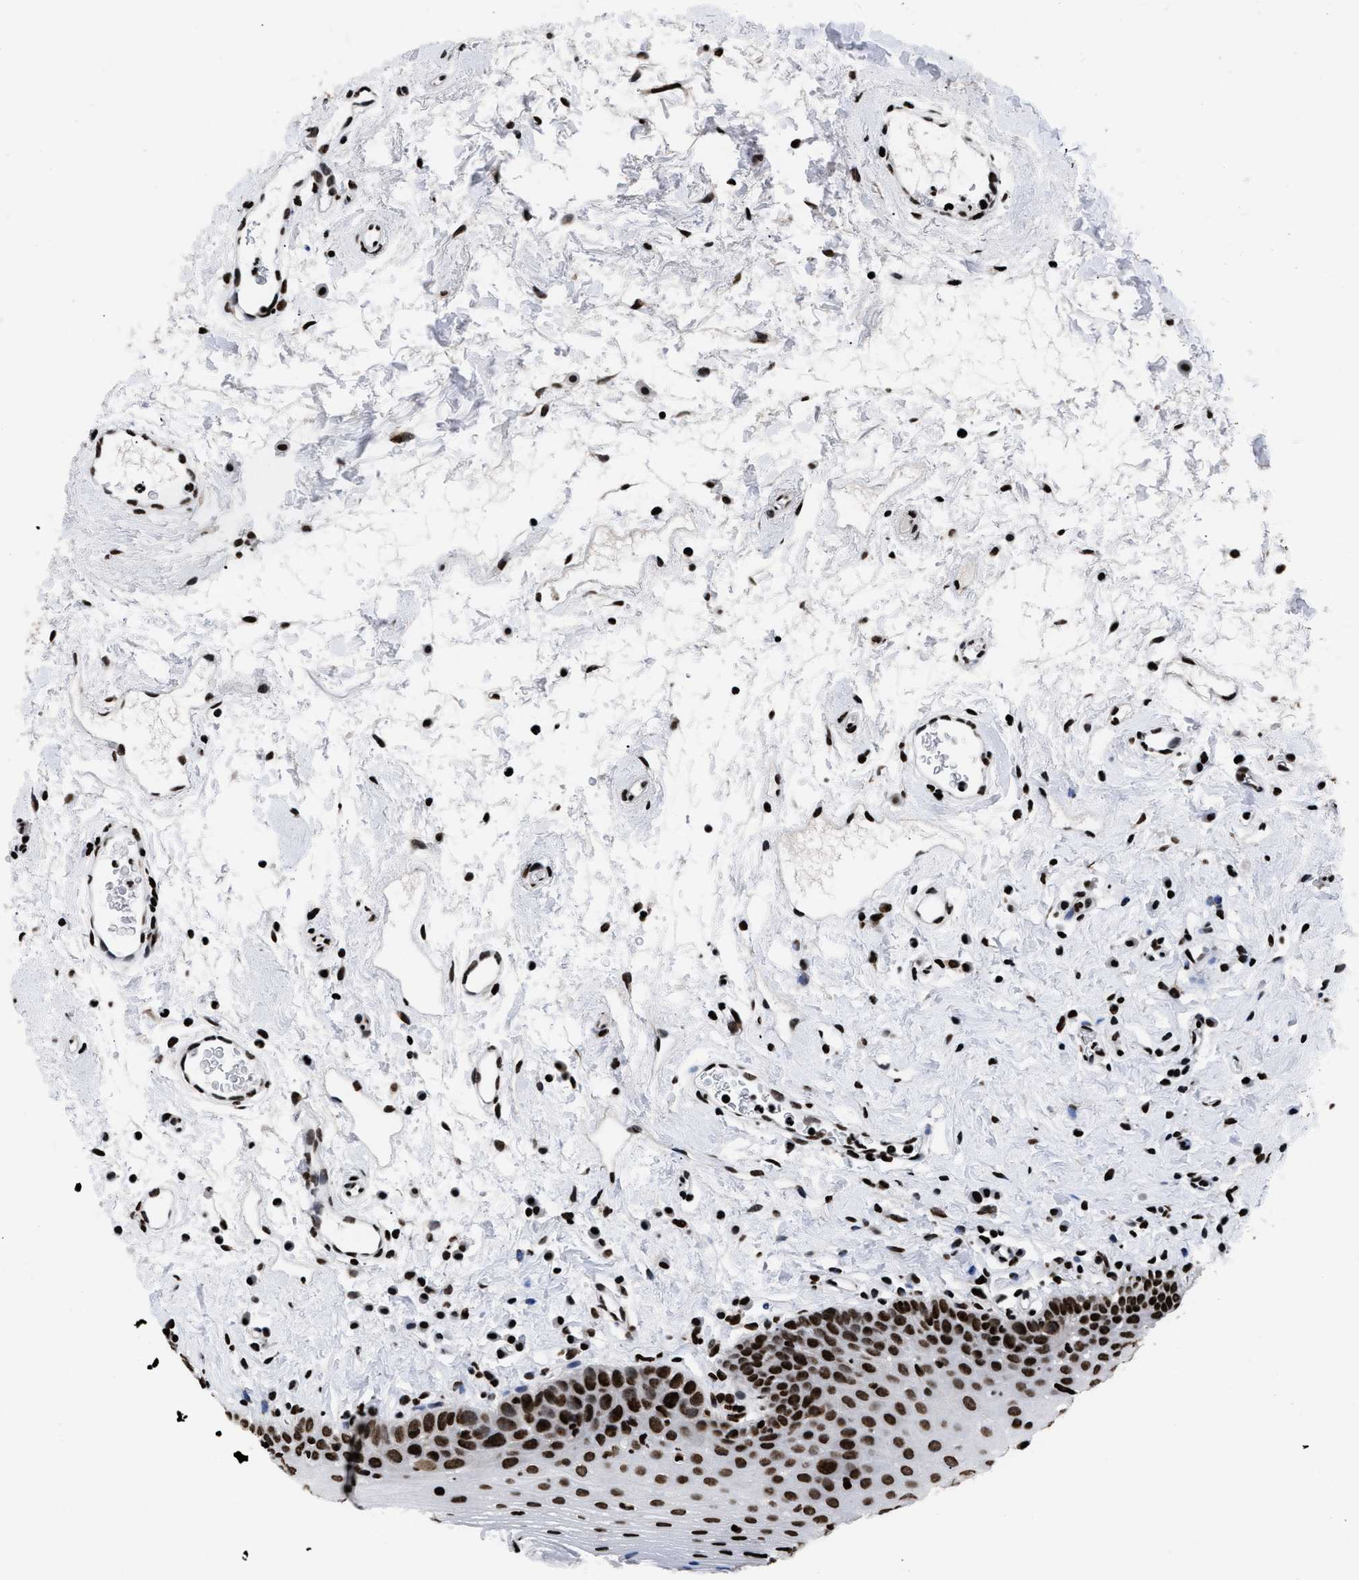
{"staining": {"intensity": "strong", "quantity": ">75%", "location": "nuclear"}, "tissue": "oral mucosa", "cell_type": "Squamous epithelial cells", "image_type": "normal", "snomed": [{"axis": "morphology", "description": "Normal tissue, NOS"}, {"axis": "topography", "description": "Oral tissue"}], "caption": "A high-resolution image shows IHC staining of normal oral mucosa, which displays strong nuclear staining in approximately >75% of squamous epithelial cells.", "gene": "CALHM3", "patient": {"sex": "male", "age": 66}}